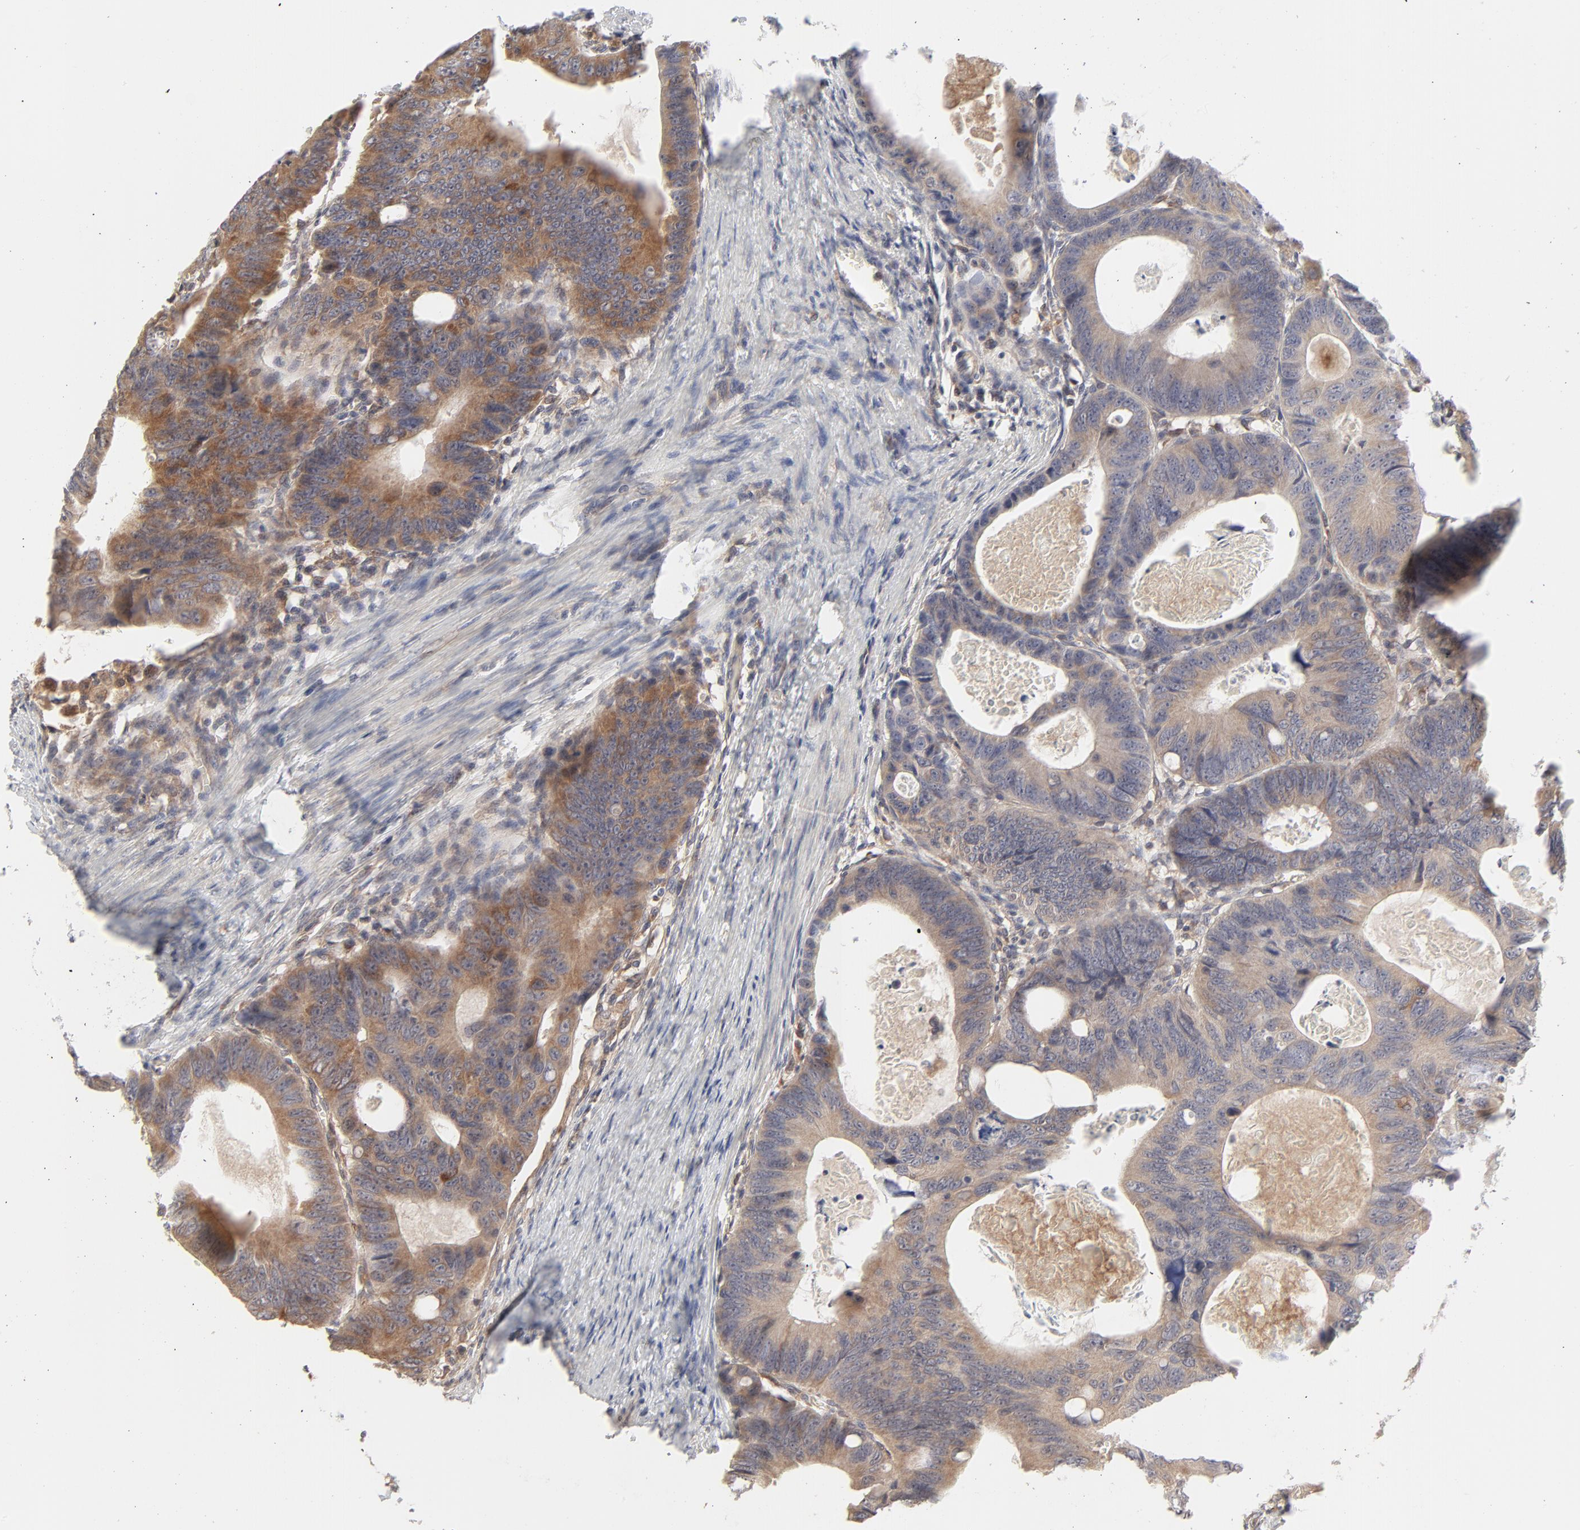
{"staining": {"intensity": "moderate", "quantity": ">75%", "location": "cytoplasmic/membranous"}, "tissue": "colorectal cancer", "cell_type": "Tumor cells", "image_type": "cancer", "snomed": [{"axis": "morphology", "description": "Adenocarcinoma, NOS"}, {"axis": "topography", "description": "Colon"}], "caption": "Colorectal cancer stained with a brown dye exhibits moderate cytoplasmic/membranous positive staining in approximately >75% of tumor cells.", "gene": "RAB5C", "patient": {"sex": "female", "age": 55}}